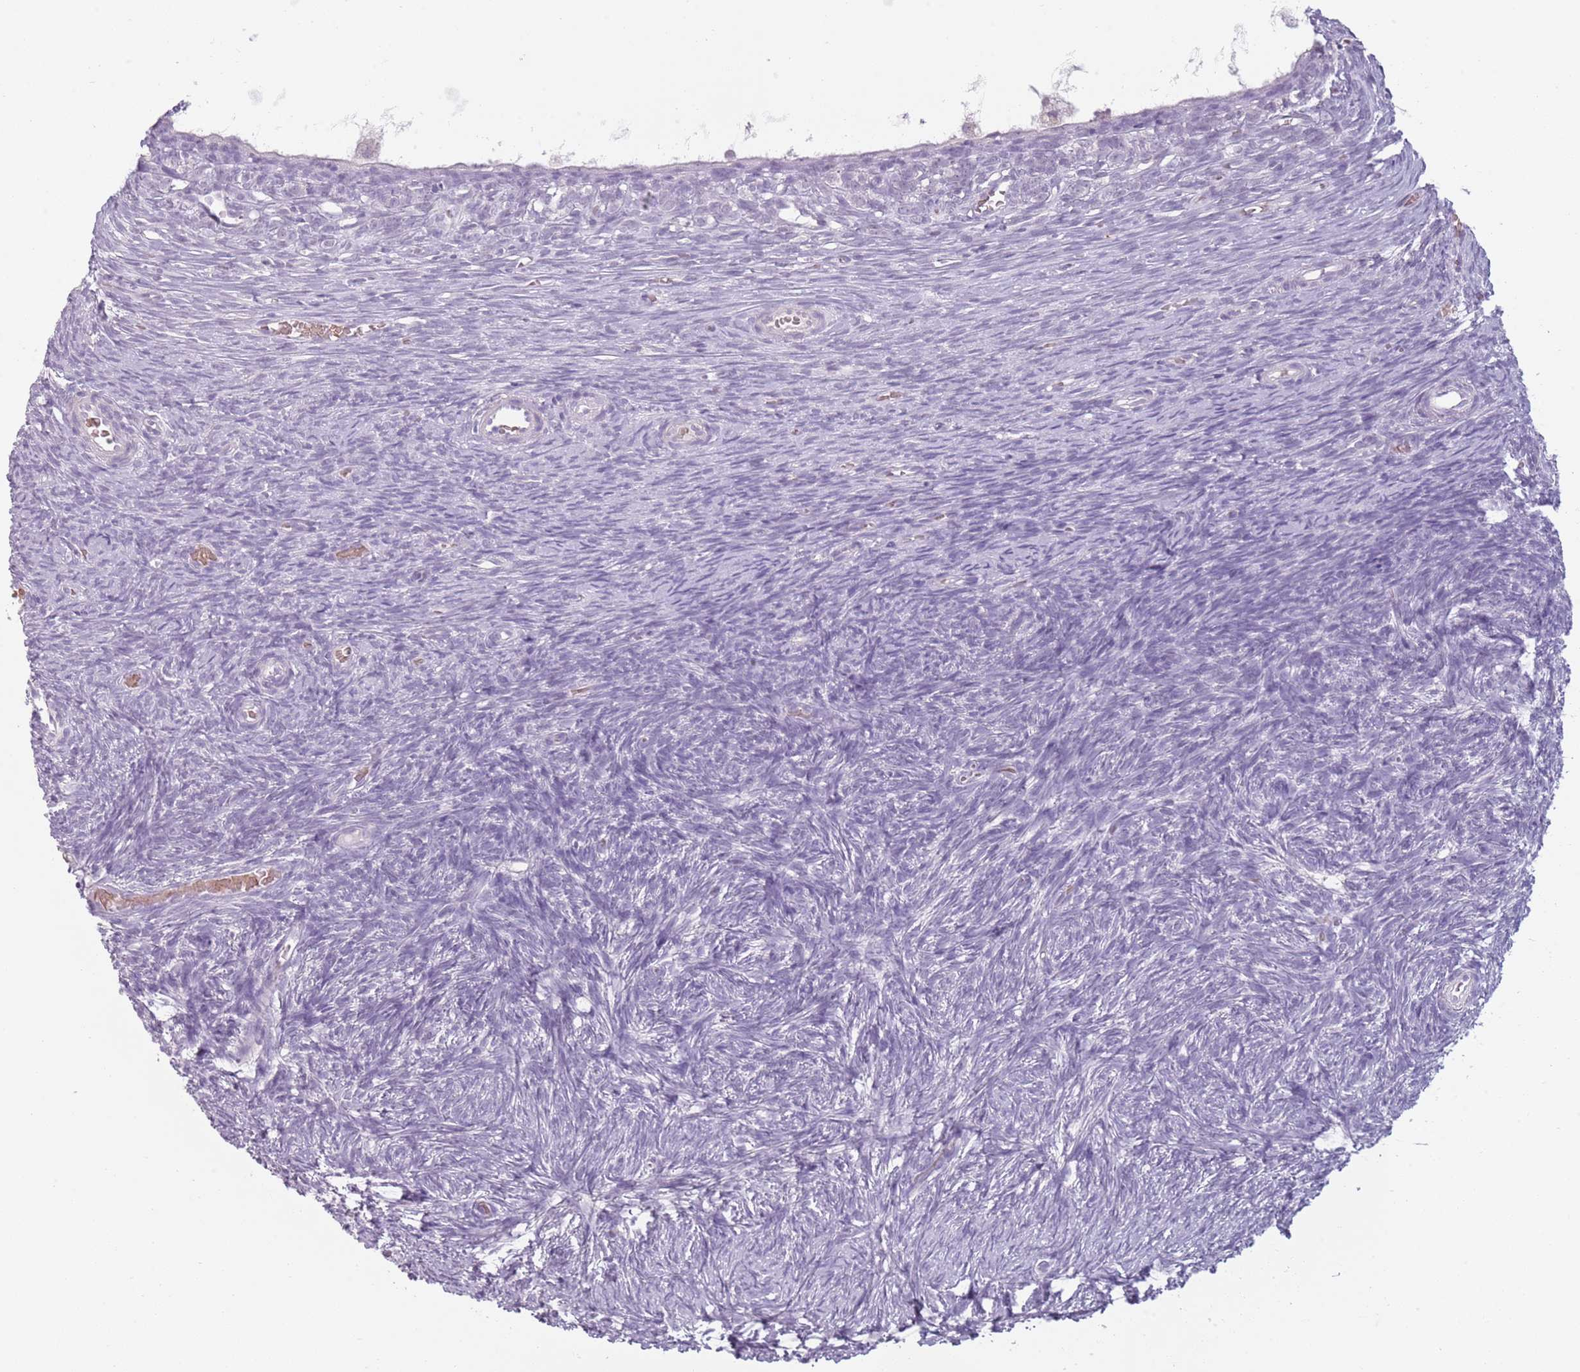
{"staining": {"intensity": "negative", "quantity": "none", "location": "none"}, "tissue": "ovary", "cell_type": "Ovarian stroma cells", "image_type": "normal", "snomed": [{"axis": "morphology", "description": "Normal tissue, NOS"}, {"axis": "topography", "description": "Ovary"}], "caption": "Immunohistochemistry (IHC) image of unremarkable ovary stained for a protein (brown), which exhibits no expression in ovarian stroma cells. (DAB IHC with hematoxylin counter stain).", "gene": "PIEZO1", "patient": {"sex": "female", "age": 39}}